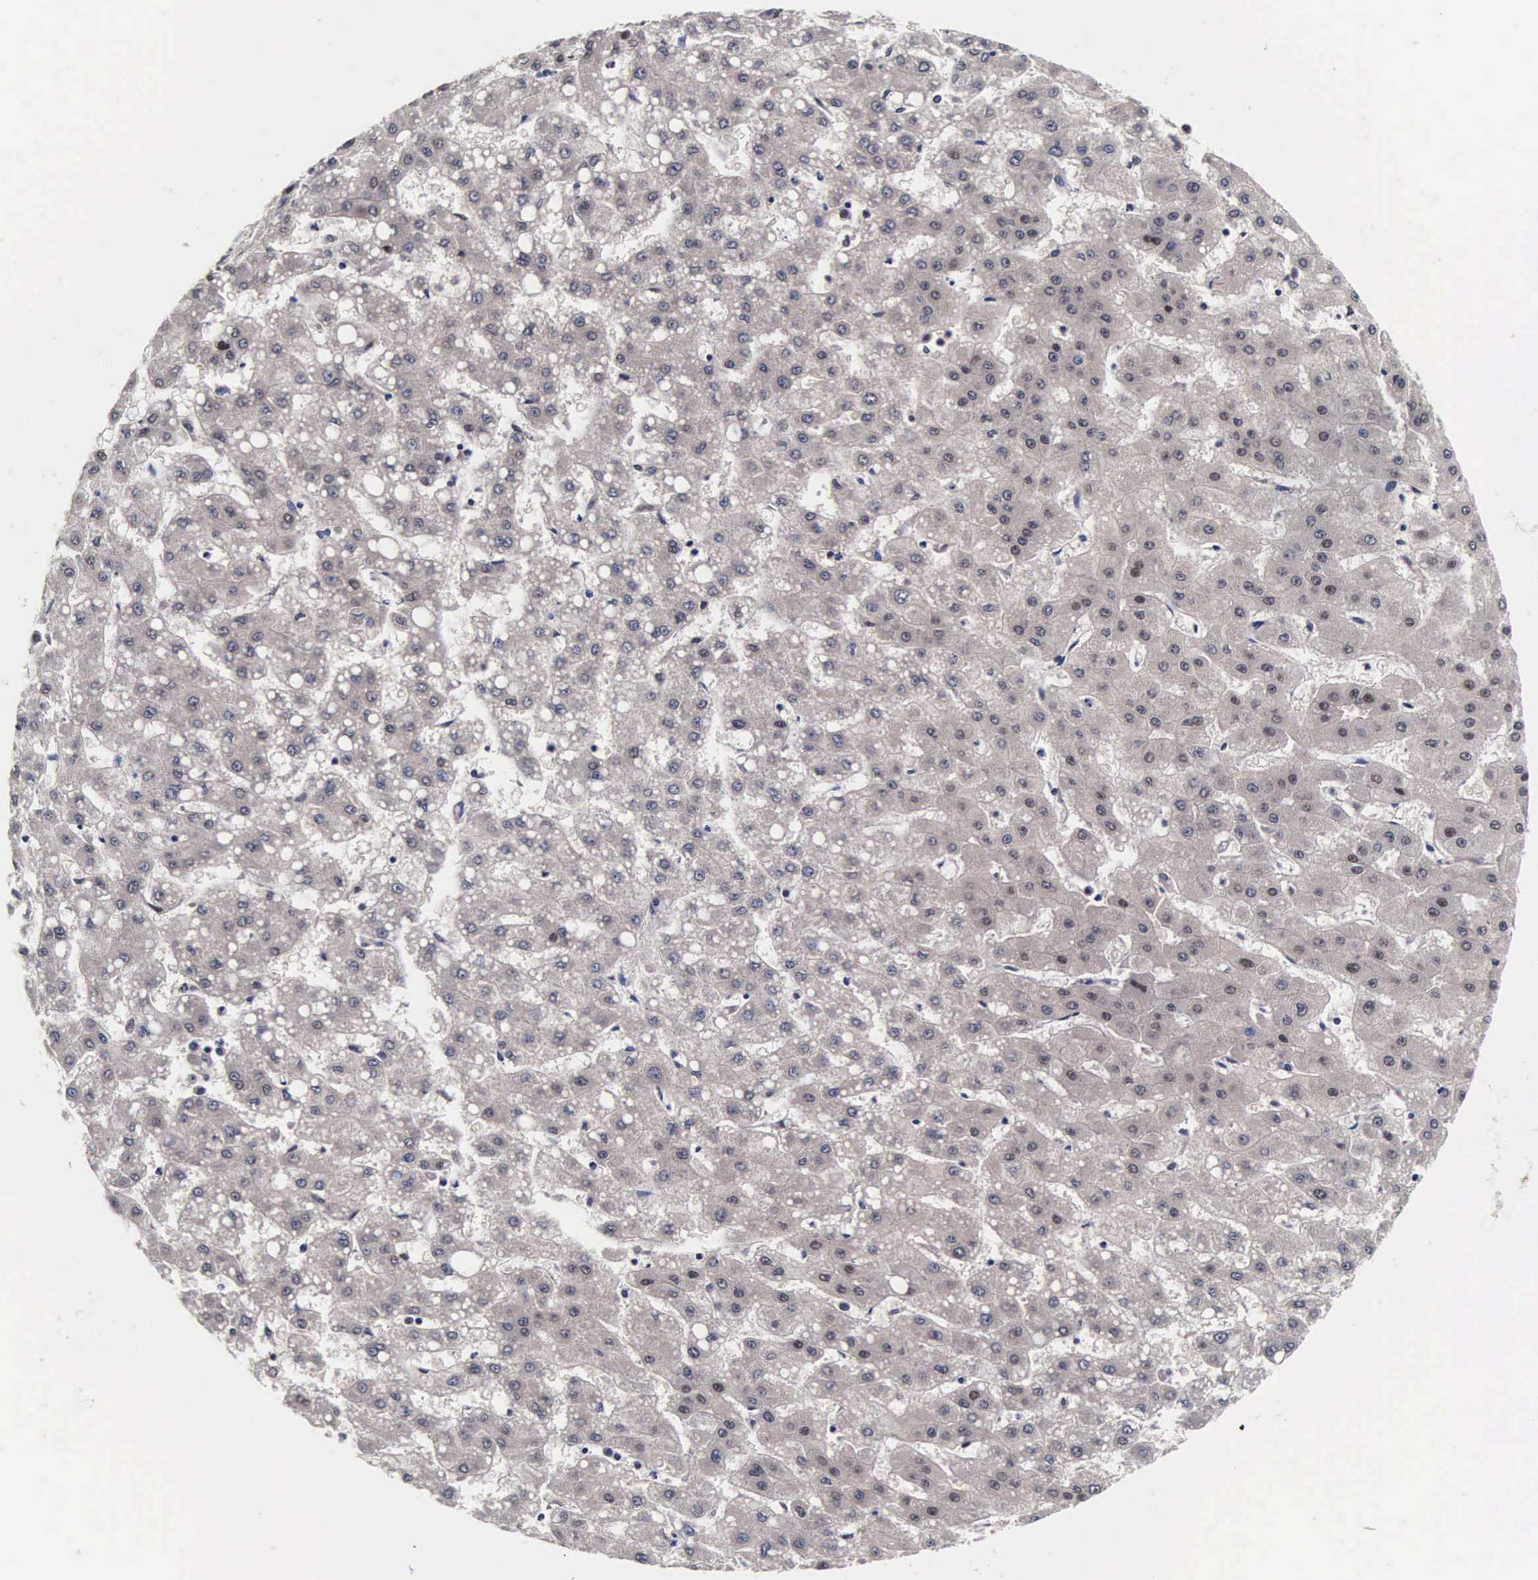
{"staining": {"intensity": "negative", "quantity": "none", "location": "none"}, "tissue": "liver cancer", "cell_type": "Tumor cells", "image_type": "cancer", "snomed": [{"axis": "morphology", "description": "Carcinoma, Hepatocellular, NOS"}, {"axis": "topography", "description": "Liver"}], "caption": "Human liver cancer (hepatocellular carcinoma) stained for a protein using immunohistochemistry (IHC) shows no positivity in tumor cells.", "gene": "PABPN1", "patient": {"sex": "female", "age": 52}}